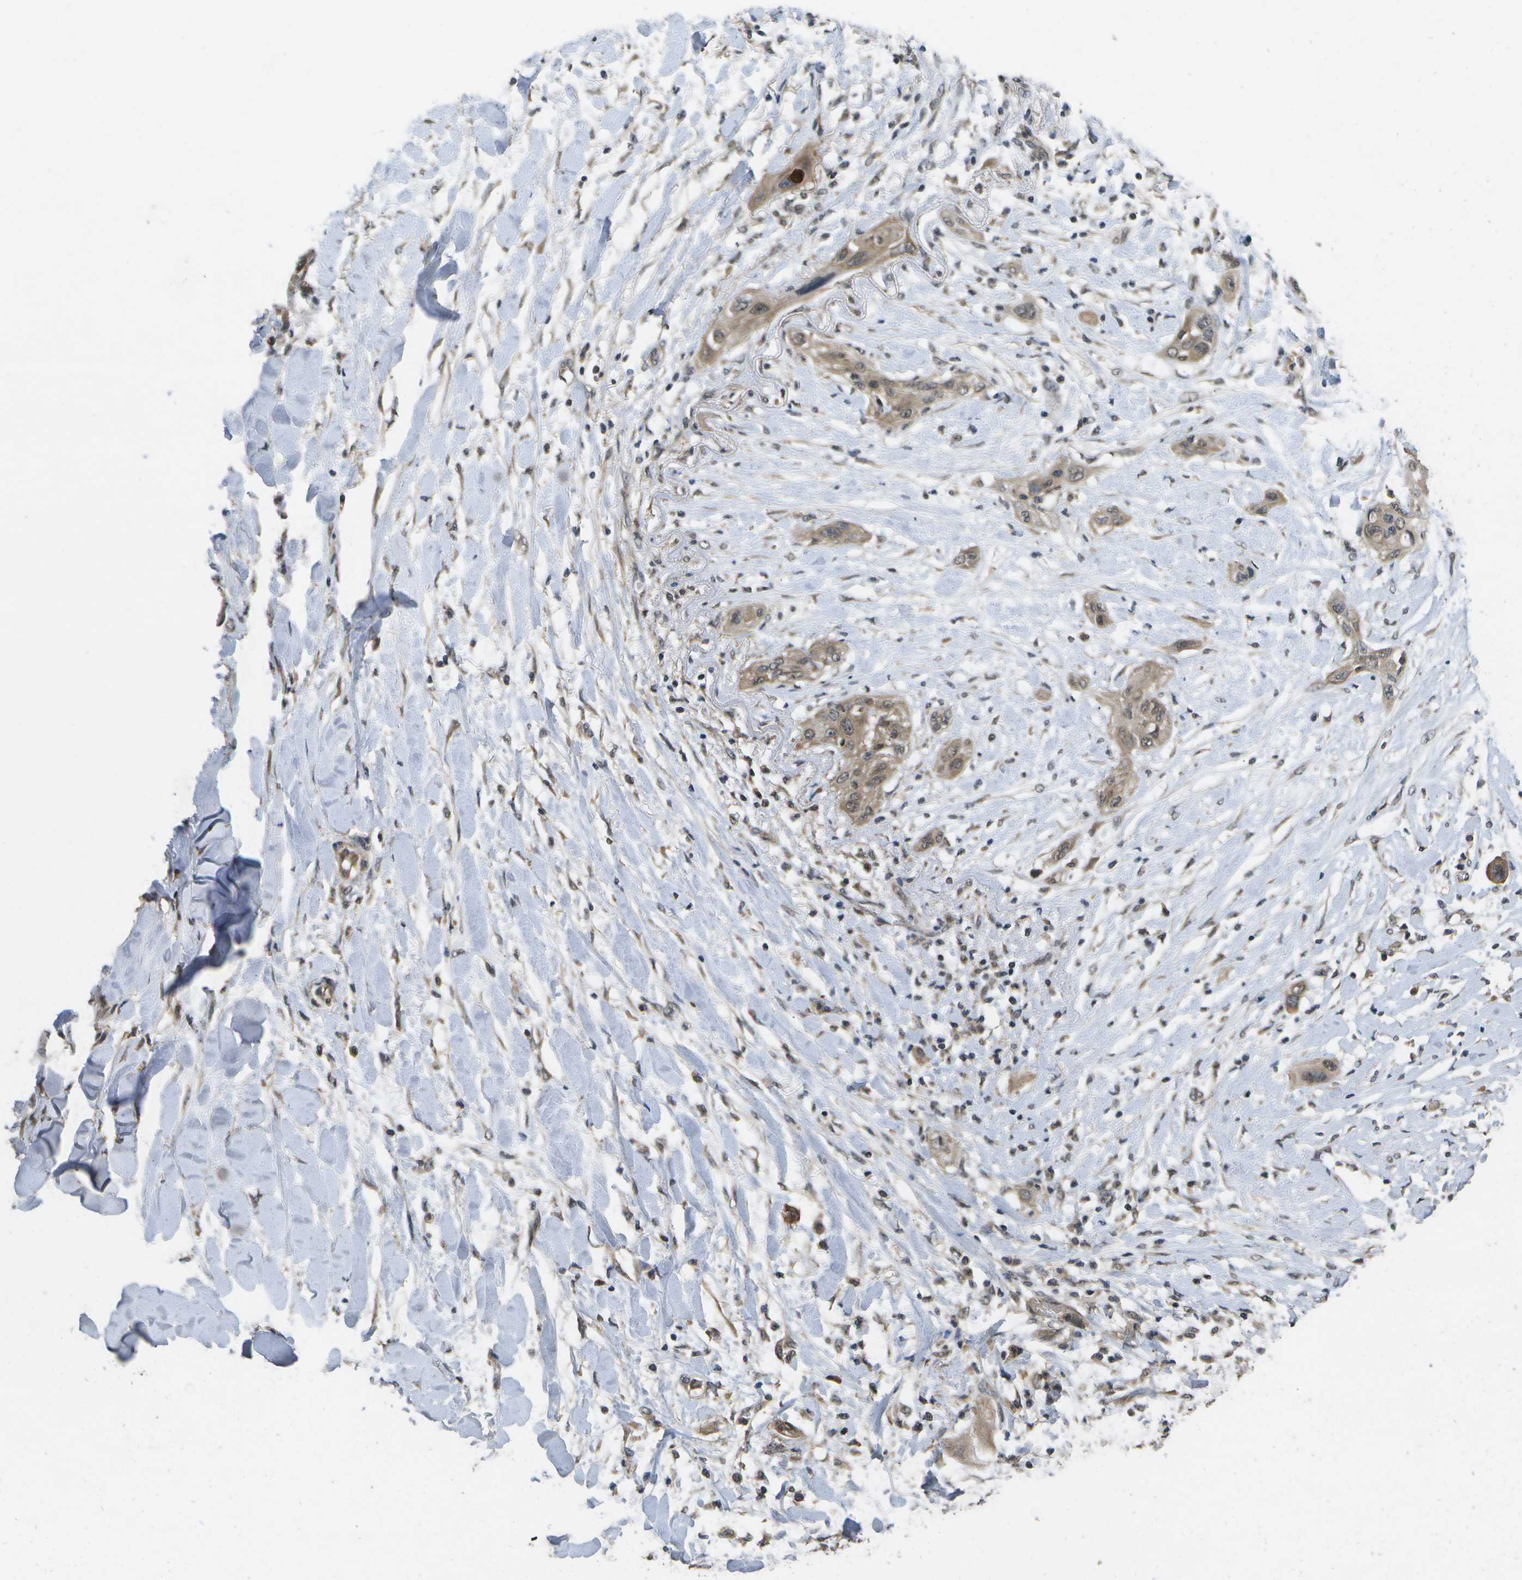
{"staining": {"intensity": "moderate", "quantity": ">75%", "location": "cytoplasmic/membranous,nuclear"}, "tissue": "lung cancer", "cell_type": "Tumor cells", "image_type": "cancer", "snomed": [{"axis": "morphology", "description": "Squamous cell carcinoma, NOS"}, {"axis": "topography", "description": "Lung"}], "caption": "Approximately >75% of tumor cells in lung cancer (squamous cell carcinoma) exhibit moderate cytoplasmic/membranous and nuclear protein expression as visualized by brown immunohistochemical staining.", "gene": "ALAS1", "patient": {"sex": "female", "age": 47}}